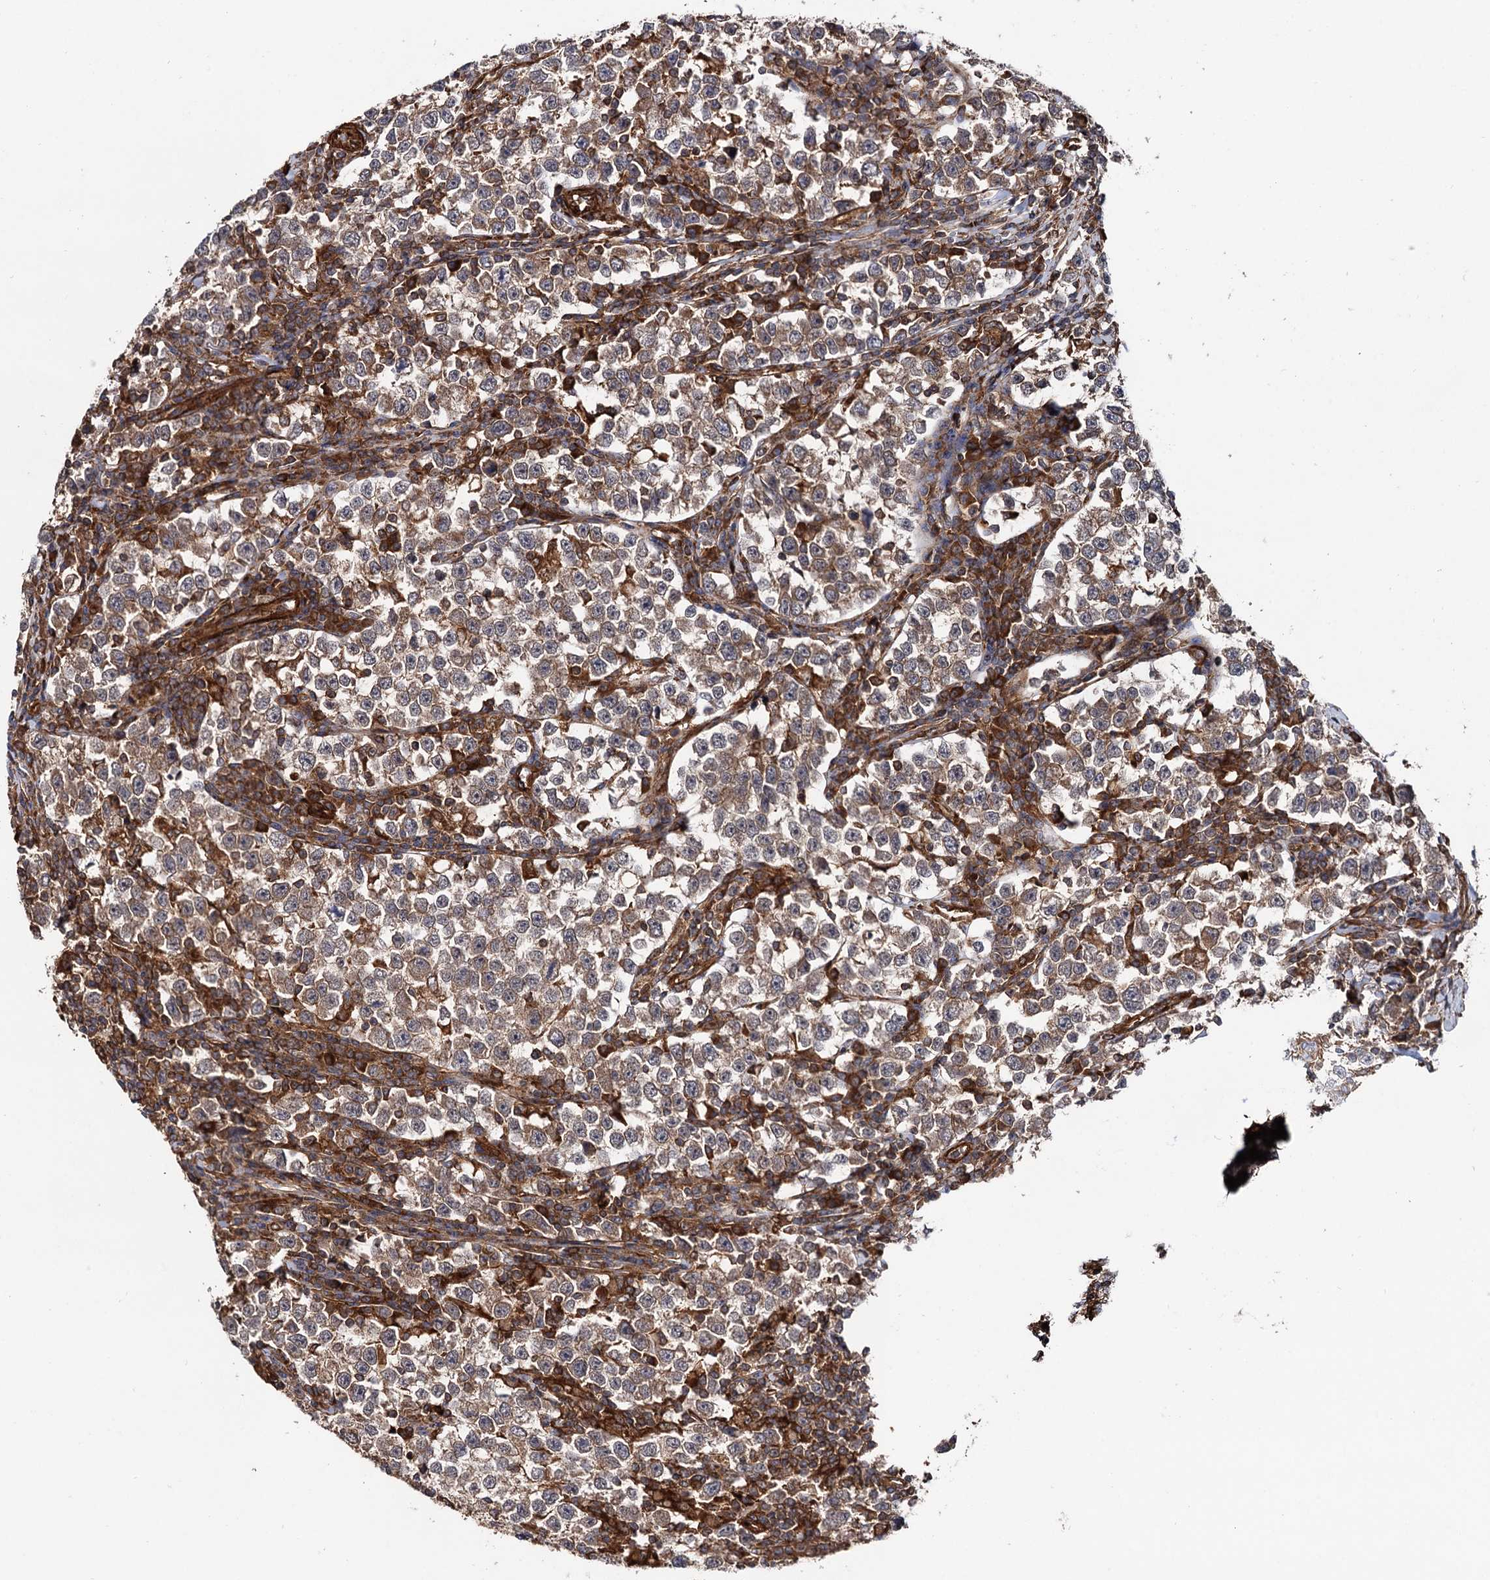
{"staining": {"intensity": "moderate", "quantity": ">75%", "location": "cytoplasmic/membranous"}, "tissue": "testis cancer", "cell_type": "Tumor cells", "image_type": "cancer", "snomed": [{"axis": "morphology", "description": "Normal tissue, NOS"}, {"axis": "morphology", "description": "Seminoma, NOS"}, {"axis": "topography", "description": "Testis"}], "caption": "Tumor cells show moderate cytoplasmic/membranous positivity in about >75% of cells in testis cancer.", "gene": "ATP8B4", "patient": {"sex": "male", "age": 43}}